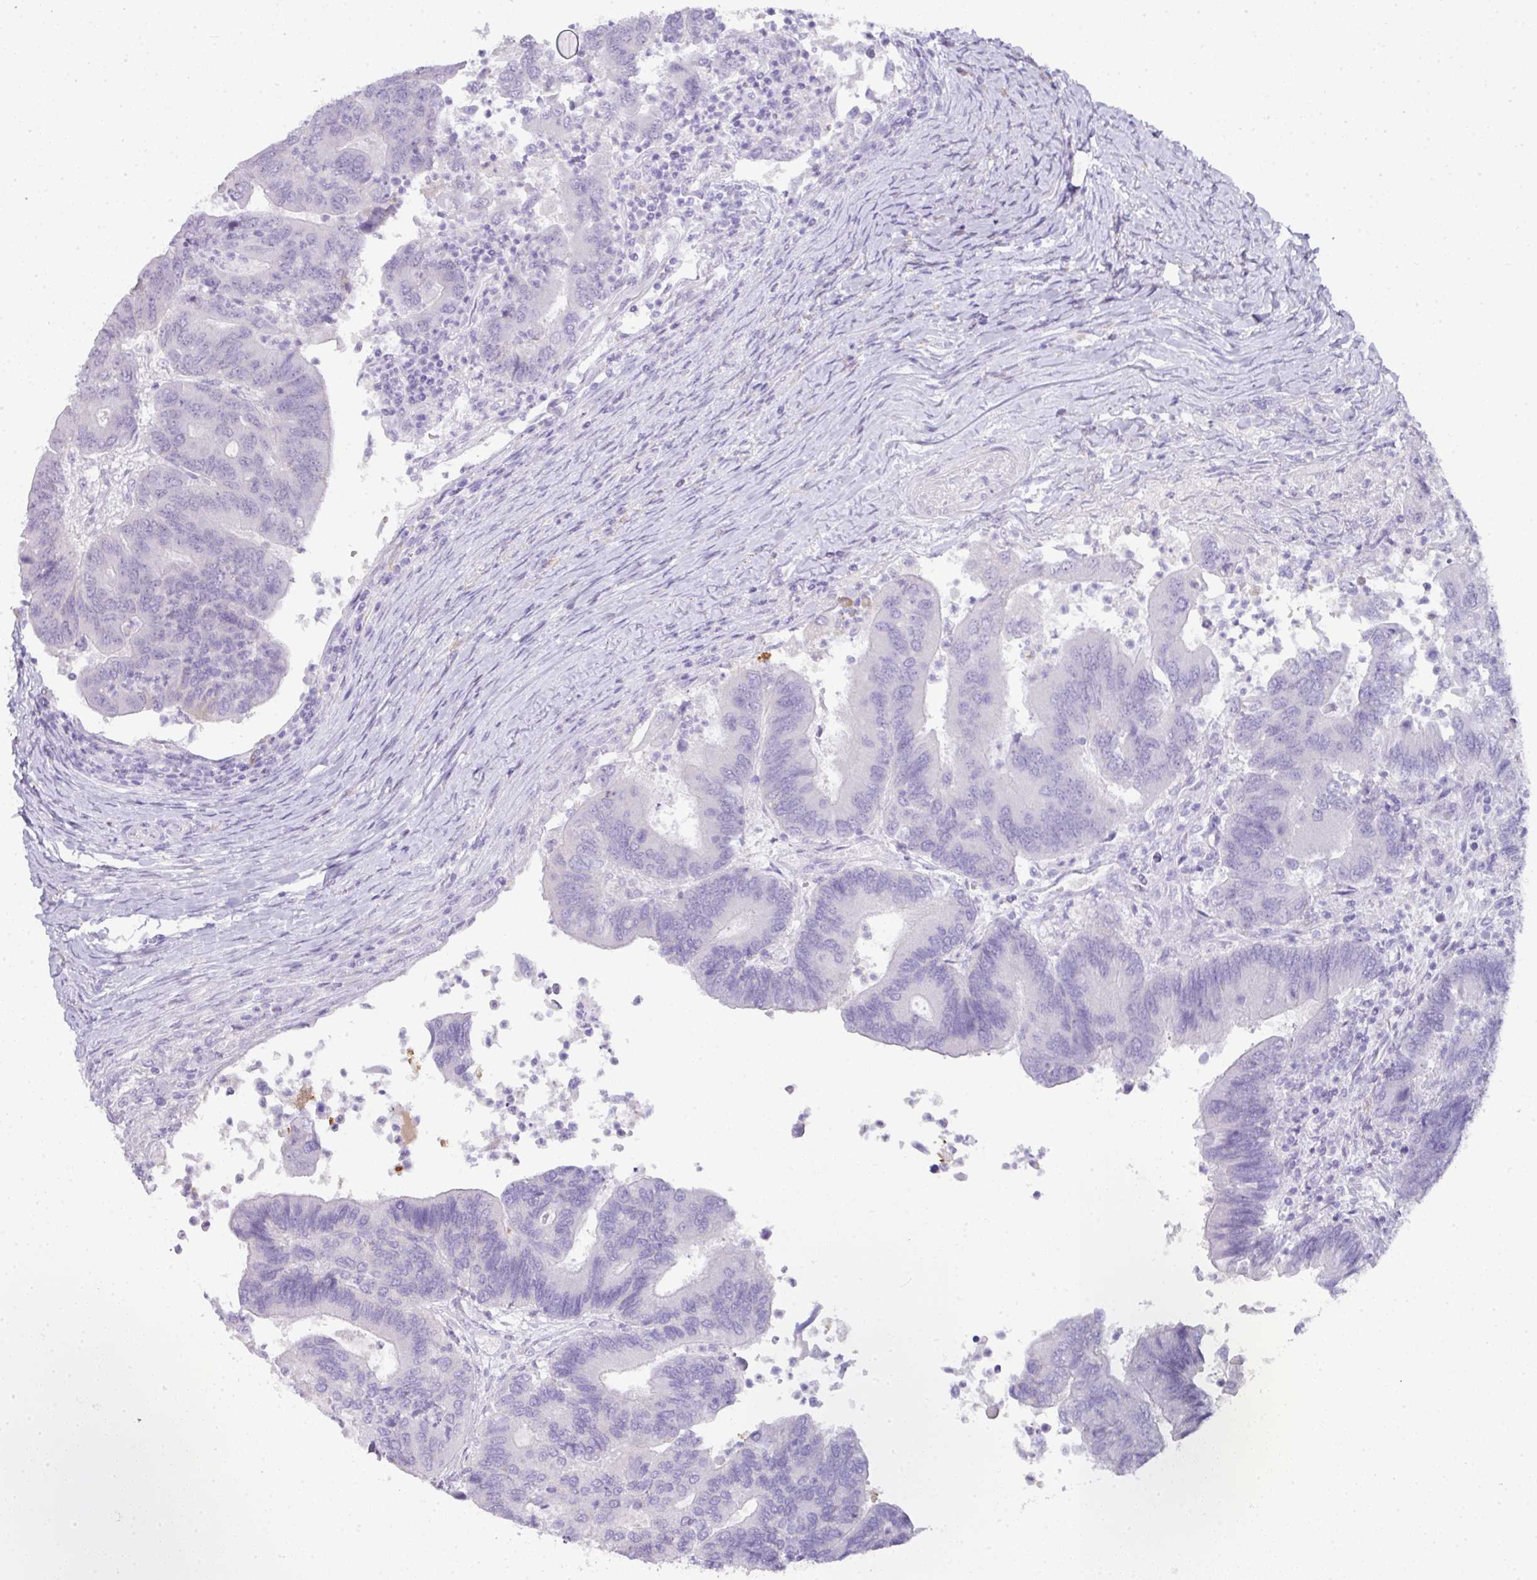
{"staining": {"intensity": "negative", "quantity": "none", "location": "none"}, "tissue": "colorectal cancer", "cell_type": "Tumor cells", "image_type": "cancer", "snomed": [{"axis": "morphology", "description": "Adenocarcinoma, NOS"}, {"axis": "topography", "description": "Colon"}], "caption": "This is an immunohistochemistry (IHC) histopathology image of colorectal adenocarcinoma. There is no positivity in tumor cells.", "gene": "FGF17", "patient": {"sex": "female", "age": 67}}